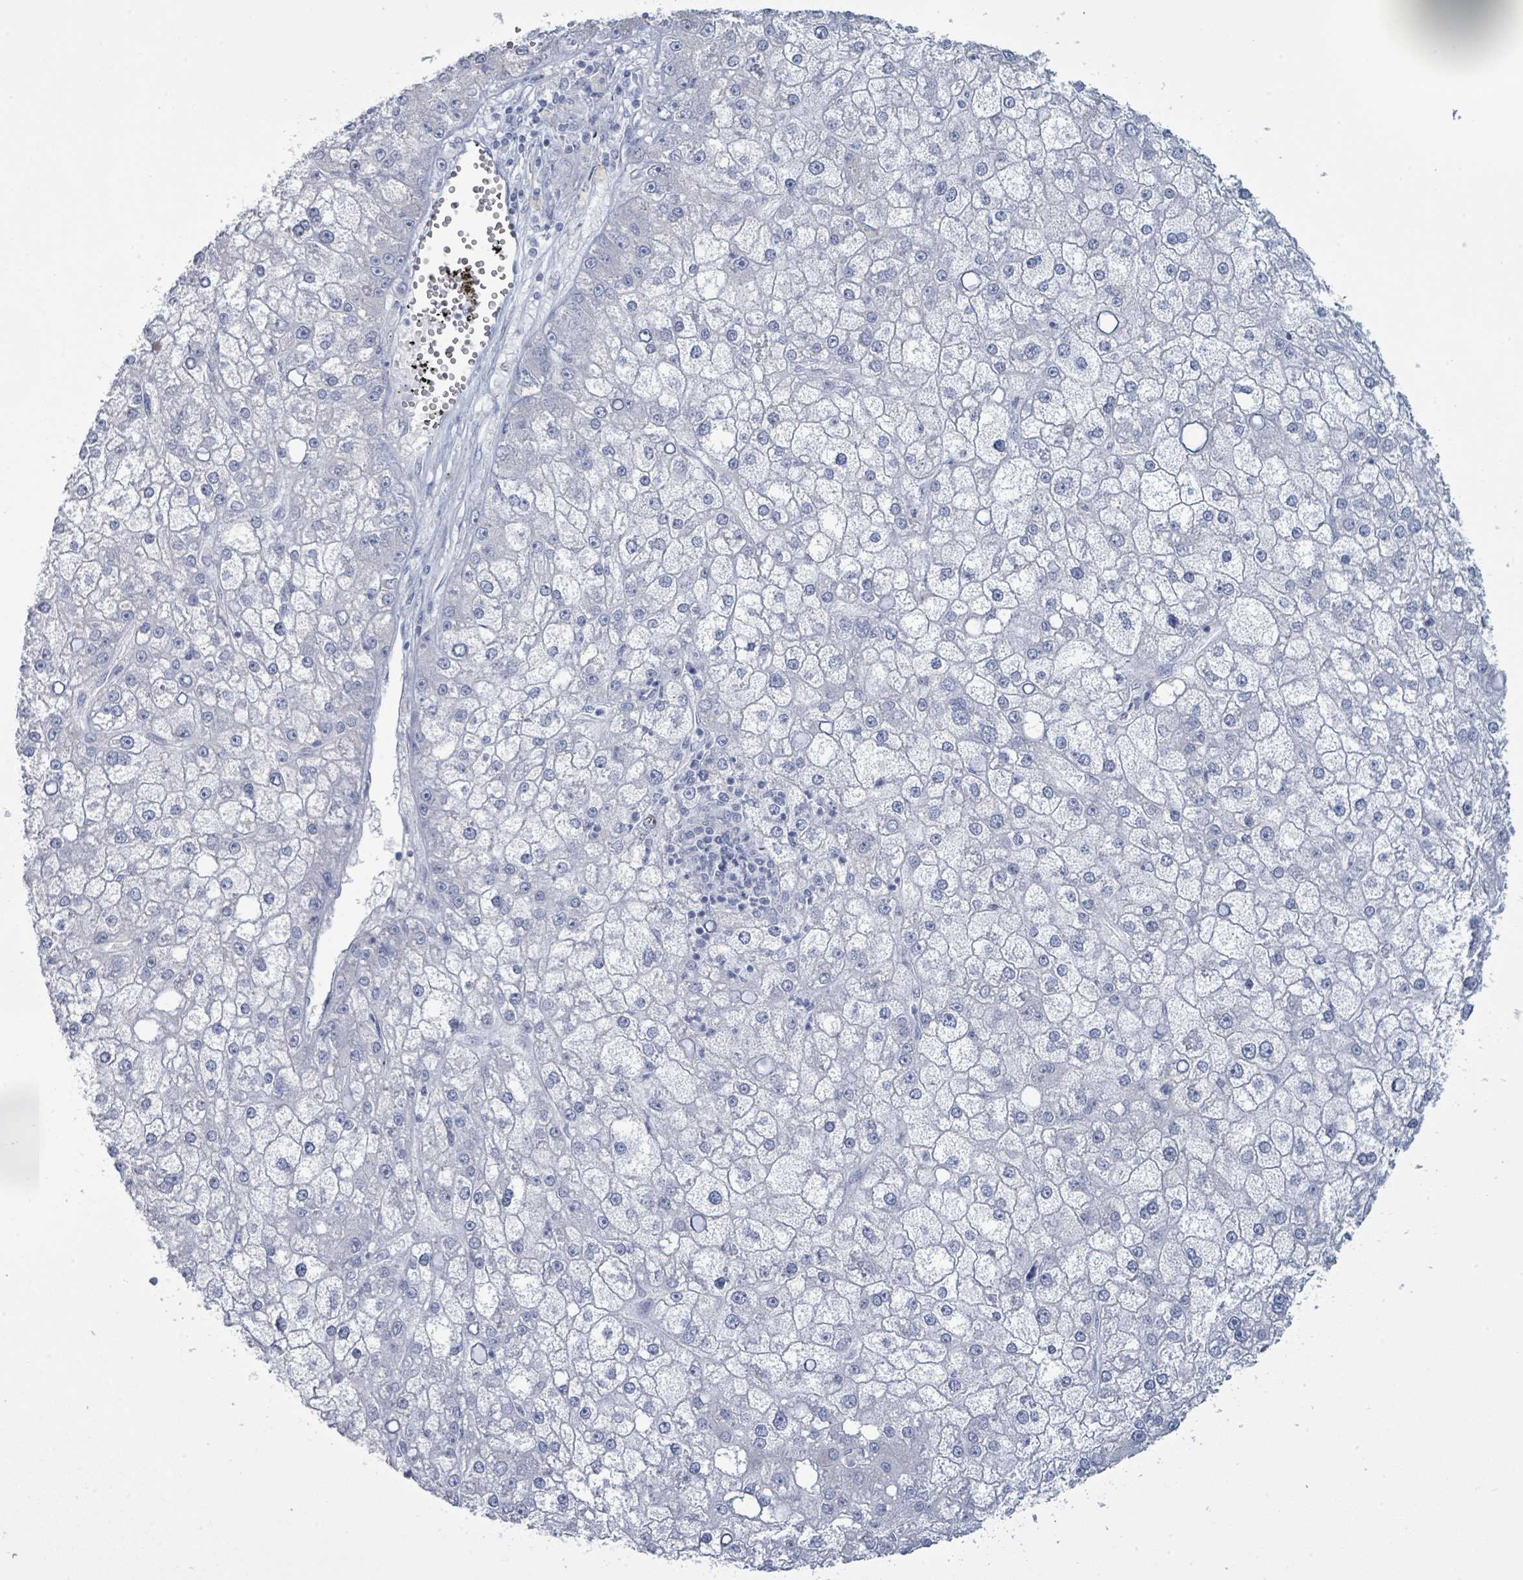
{"staining": {"intensity": "negative", "quantity": "none", "location": "none"}, "tissue": "liver cancer", "cell_type": "Tumor cells", "image_type": "cancer", "snomed": [{"axis": "morphology", "description": "Carcinoma, Hepatocellular, NOS"}, {"axis": "topography", "description": "Liver"}], "caption": "Immunohistochemical staining of human liver cancer (hepatocellular carcinoma) exhibits no significant staining in tumor cells.", "gene": "PGA3", "patient": {"sex": "male", "age": 67}}